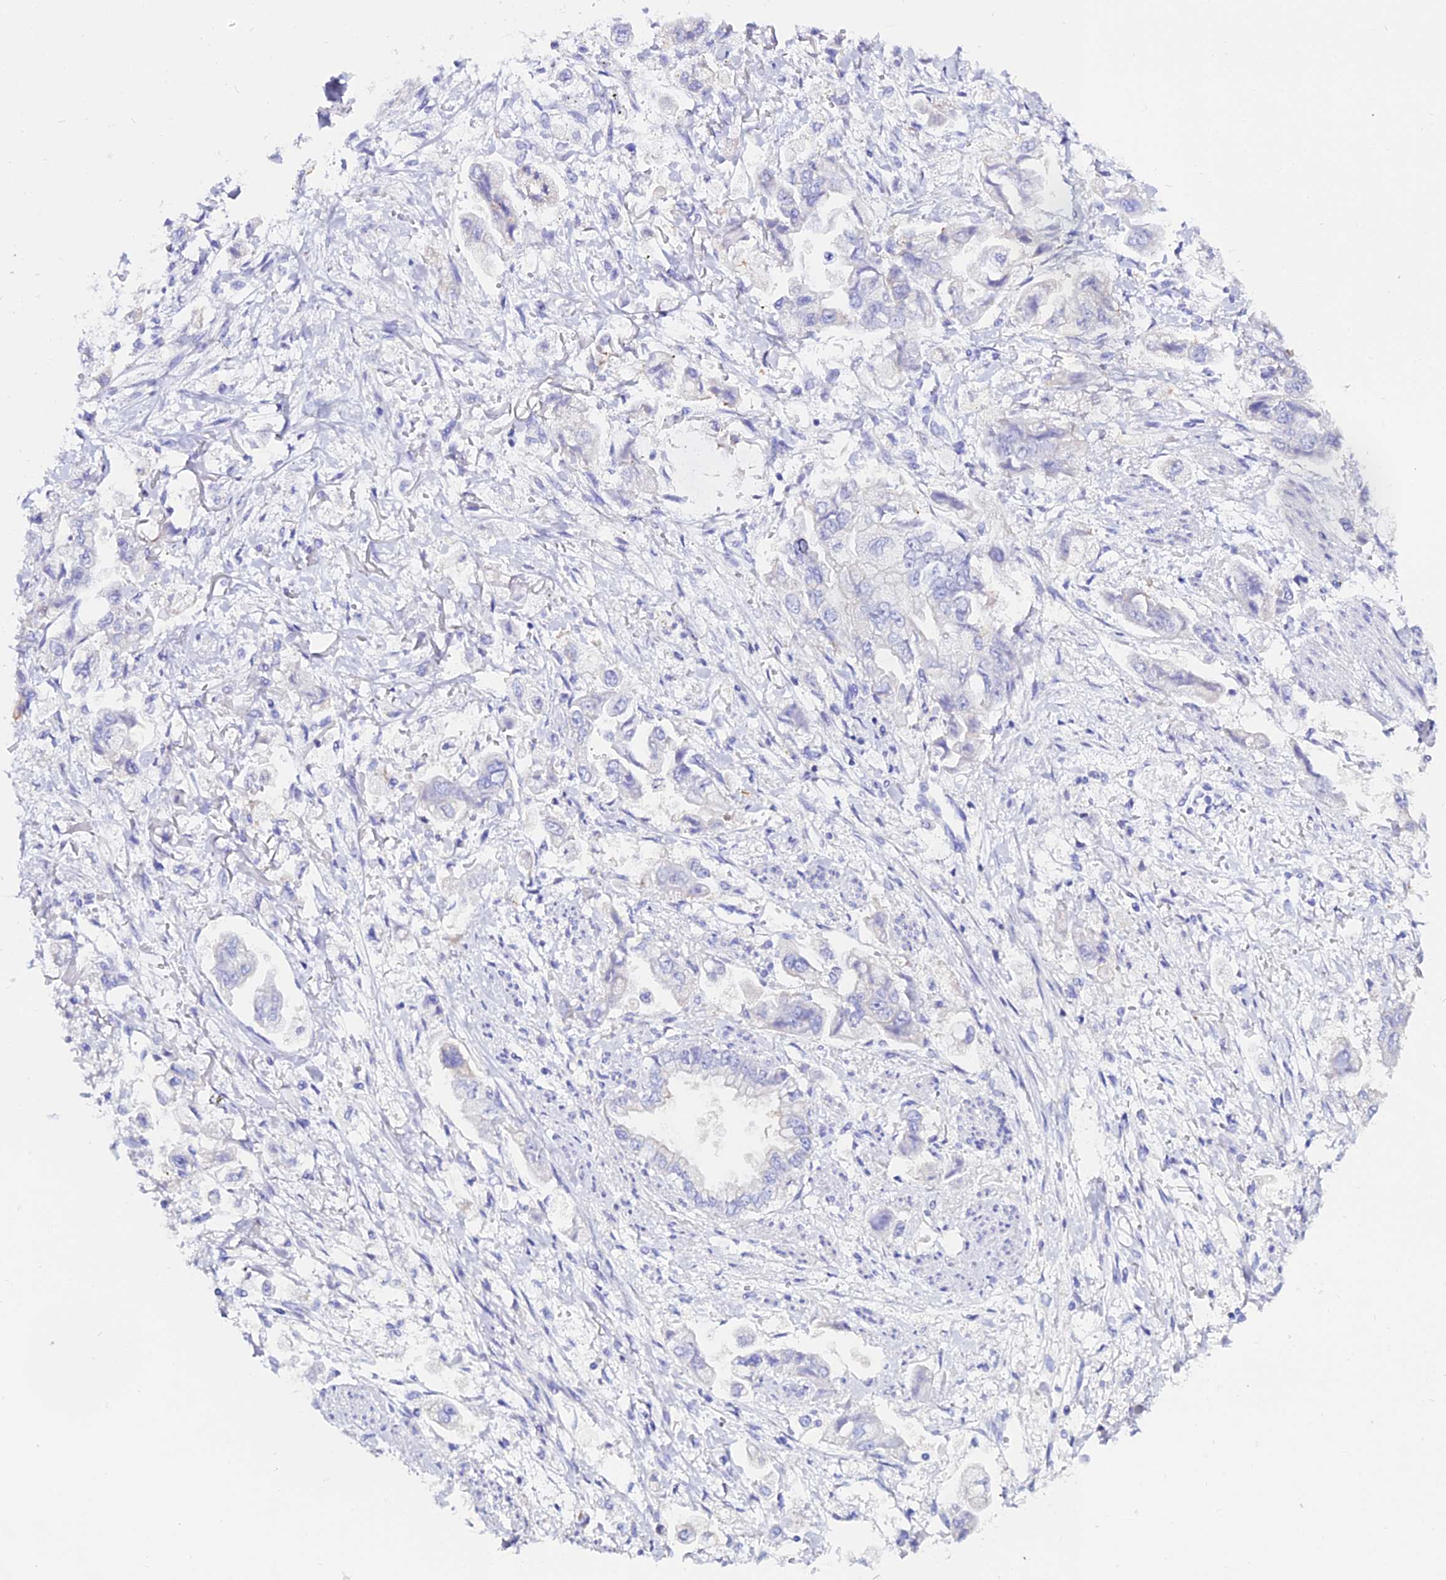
{"staining": {"intensity": "negative", "quantity": "none", "location": "none"}, "tissue": "stomach cancer", "cell_type": "Tumor cells", "image_type": "cancer", "snomed": [{"axis": "morphology", "description": "Adenocarcinoma, NOS"}, {"axis": "topography", "description": "Stomach"}], "caption": "The micrograph shows no staining of tumor cells in stomach cancer (adenocarcinoma).", "gene": "OR4D5", "patient": {"sex": "male", "age": 62}}